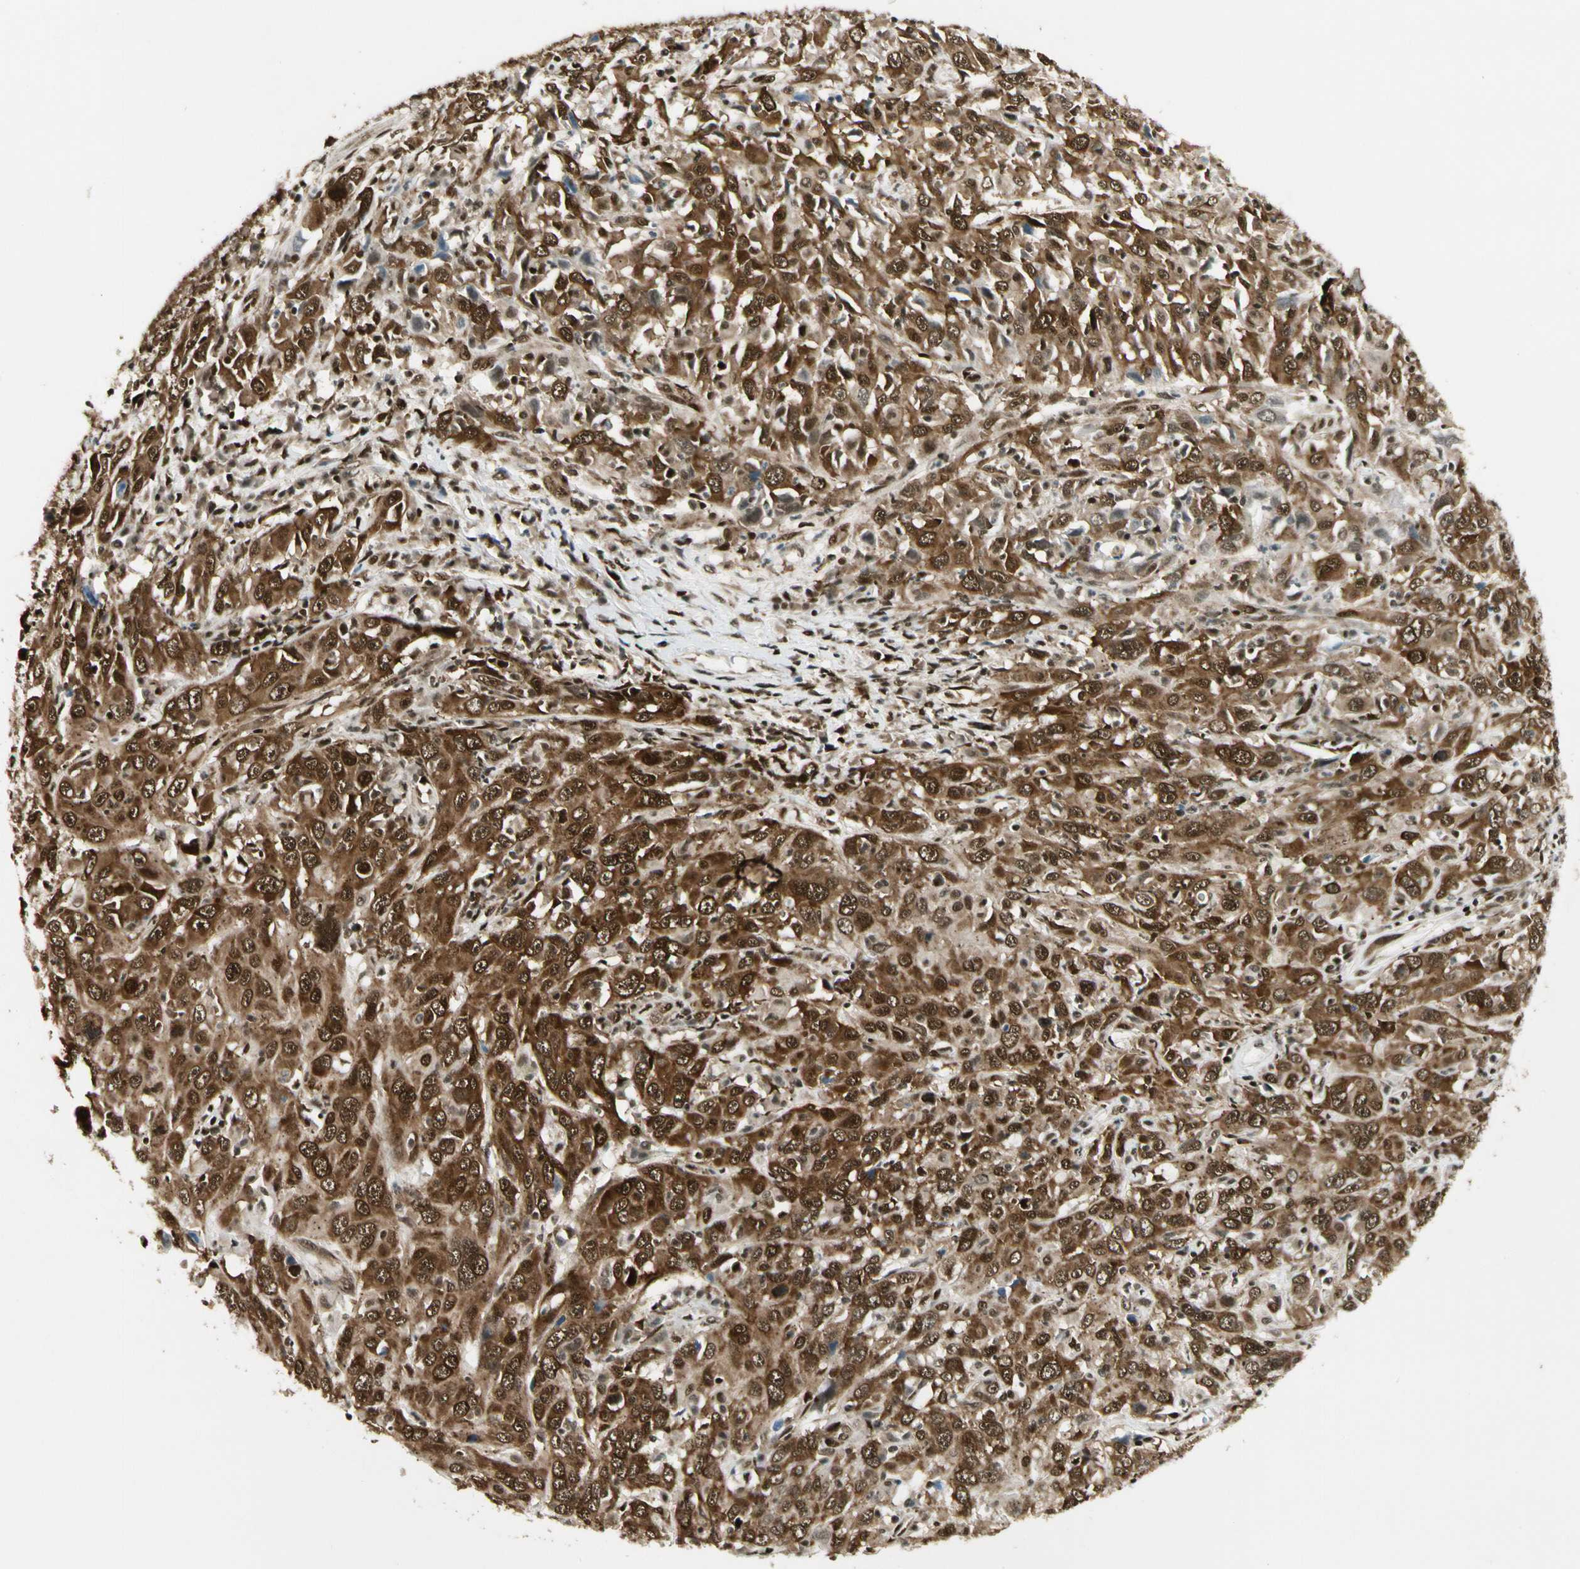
{"staining": {"intensity": "strong", "quantity": ">75%", "location": "cytoplasmic/membranous,nuclear"}, "tissue": "cervical cancer", "cell_type": "Tumor cells", "image_type": "cancer", "snomed": [{"axis": "morphology", "description": "Squamous cell carcinoma, NOS"}, {"axis": "topography", "description": "Cervix"}], "caption": "Tumor cells demonstrate high levels of strong cytoplasmic/membranous and nuclear expression in approximately >75% of cells in human cervical squamous cell carcinoma.", "gene": "FUS", "patient": {"sex": "female", "age": 46}}